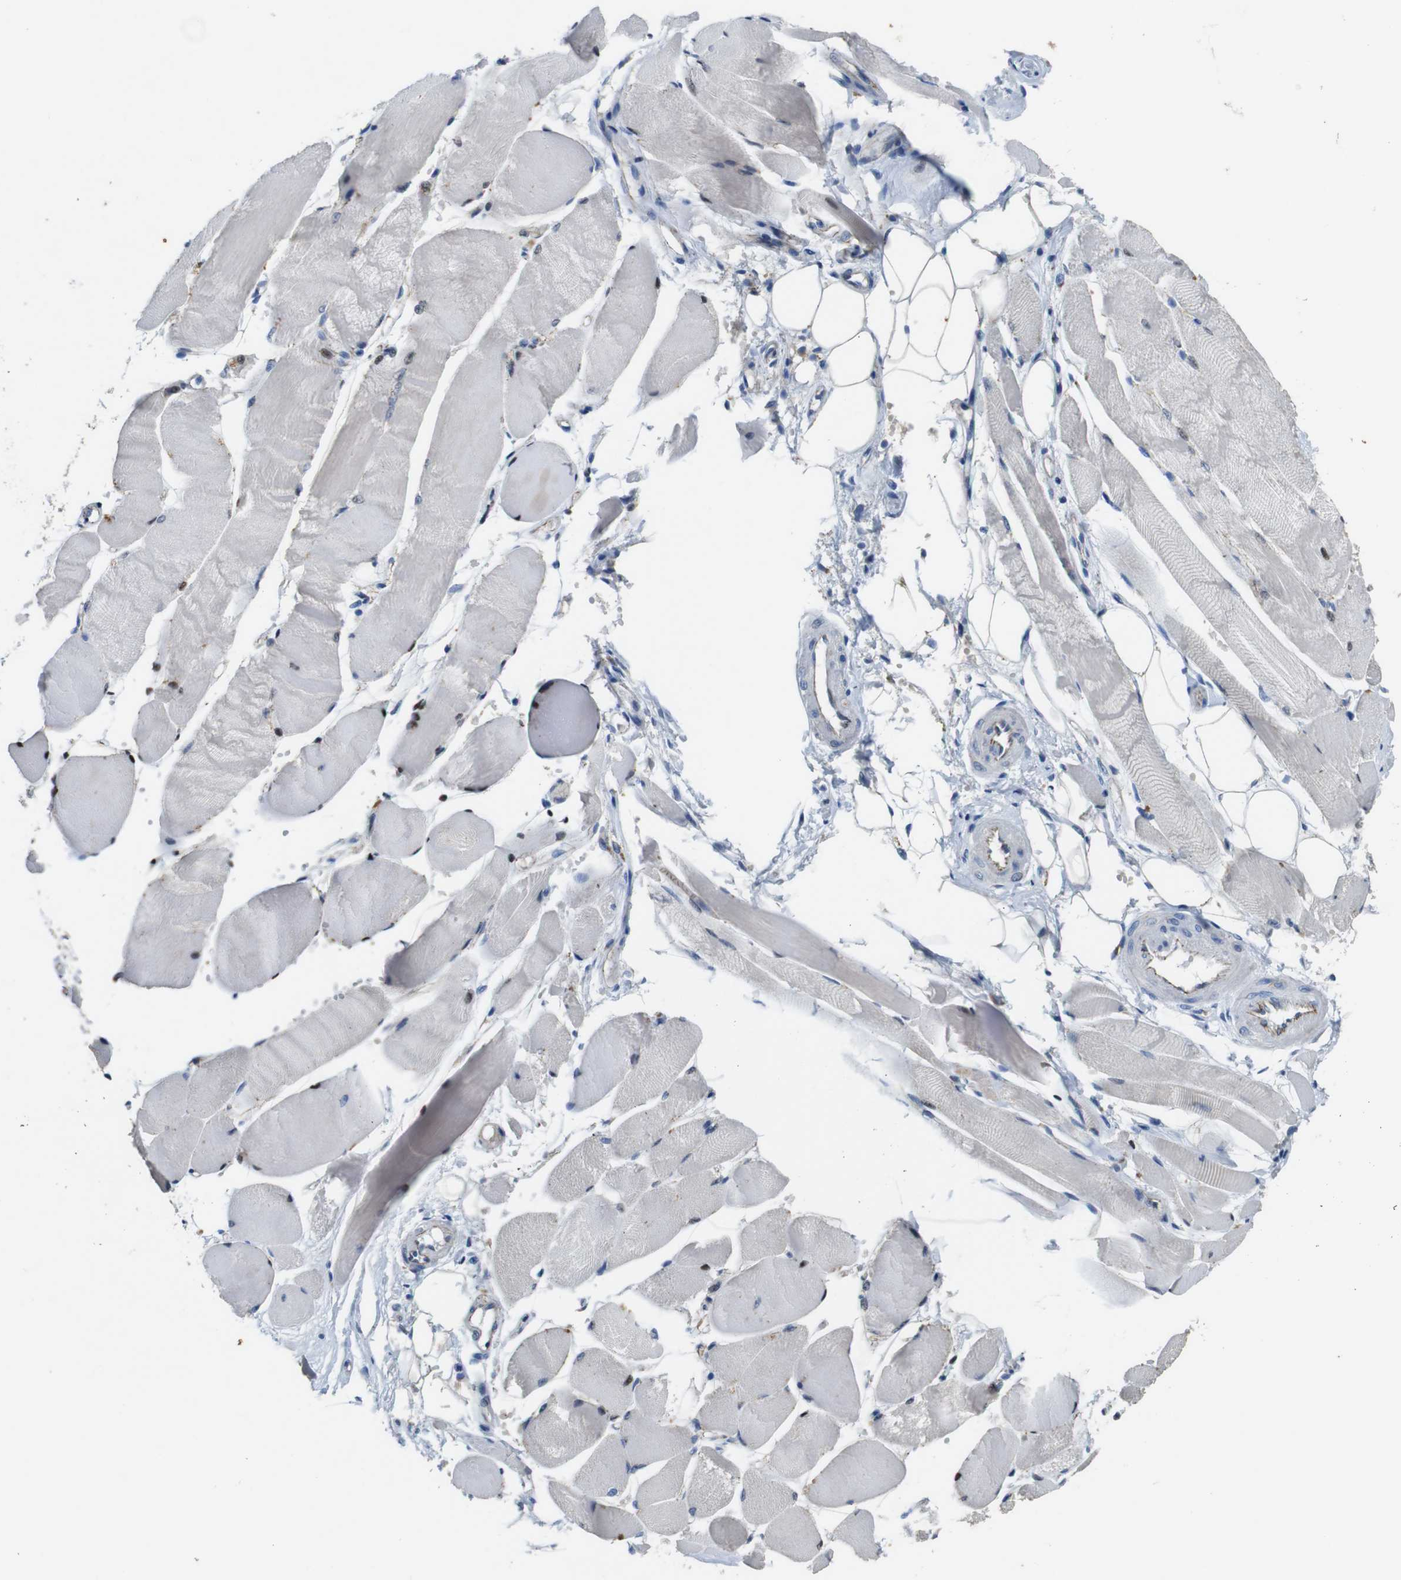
{"staining": {"intensity": "negative", "quantity": "none", "location": "none"}, "tissue": "skeletal muscle", "cell_type": "Myocytes", "image_type": "normal", "snomed": [{"axis": "morphology", "description": "Normal tissue, NOS"}, {"axis": "topography", "description": "Skeletal muscle"}, {"axis": "topography", "description": "Peripheral nerve tissue"}], "caption": "Immunohistochemistry (IHC) histopathology image of benign skeletal muscle: skeletal muscle stained with DAB reveals no significant protein expression in myocytes.", "gene": "NHLRC3", "patient": {"sex": "female", "age": 84}}